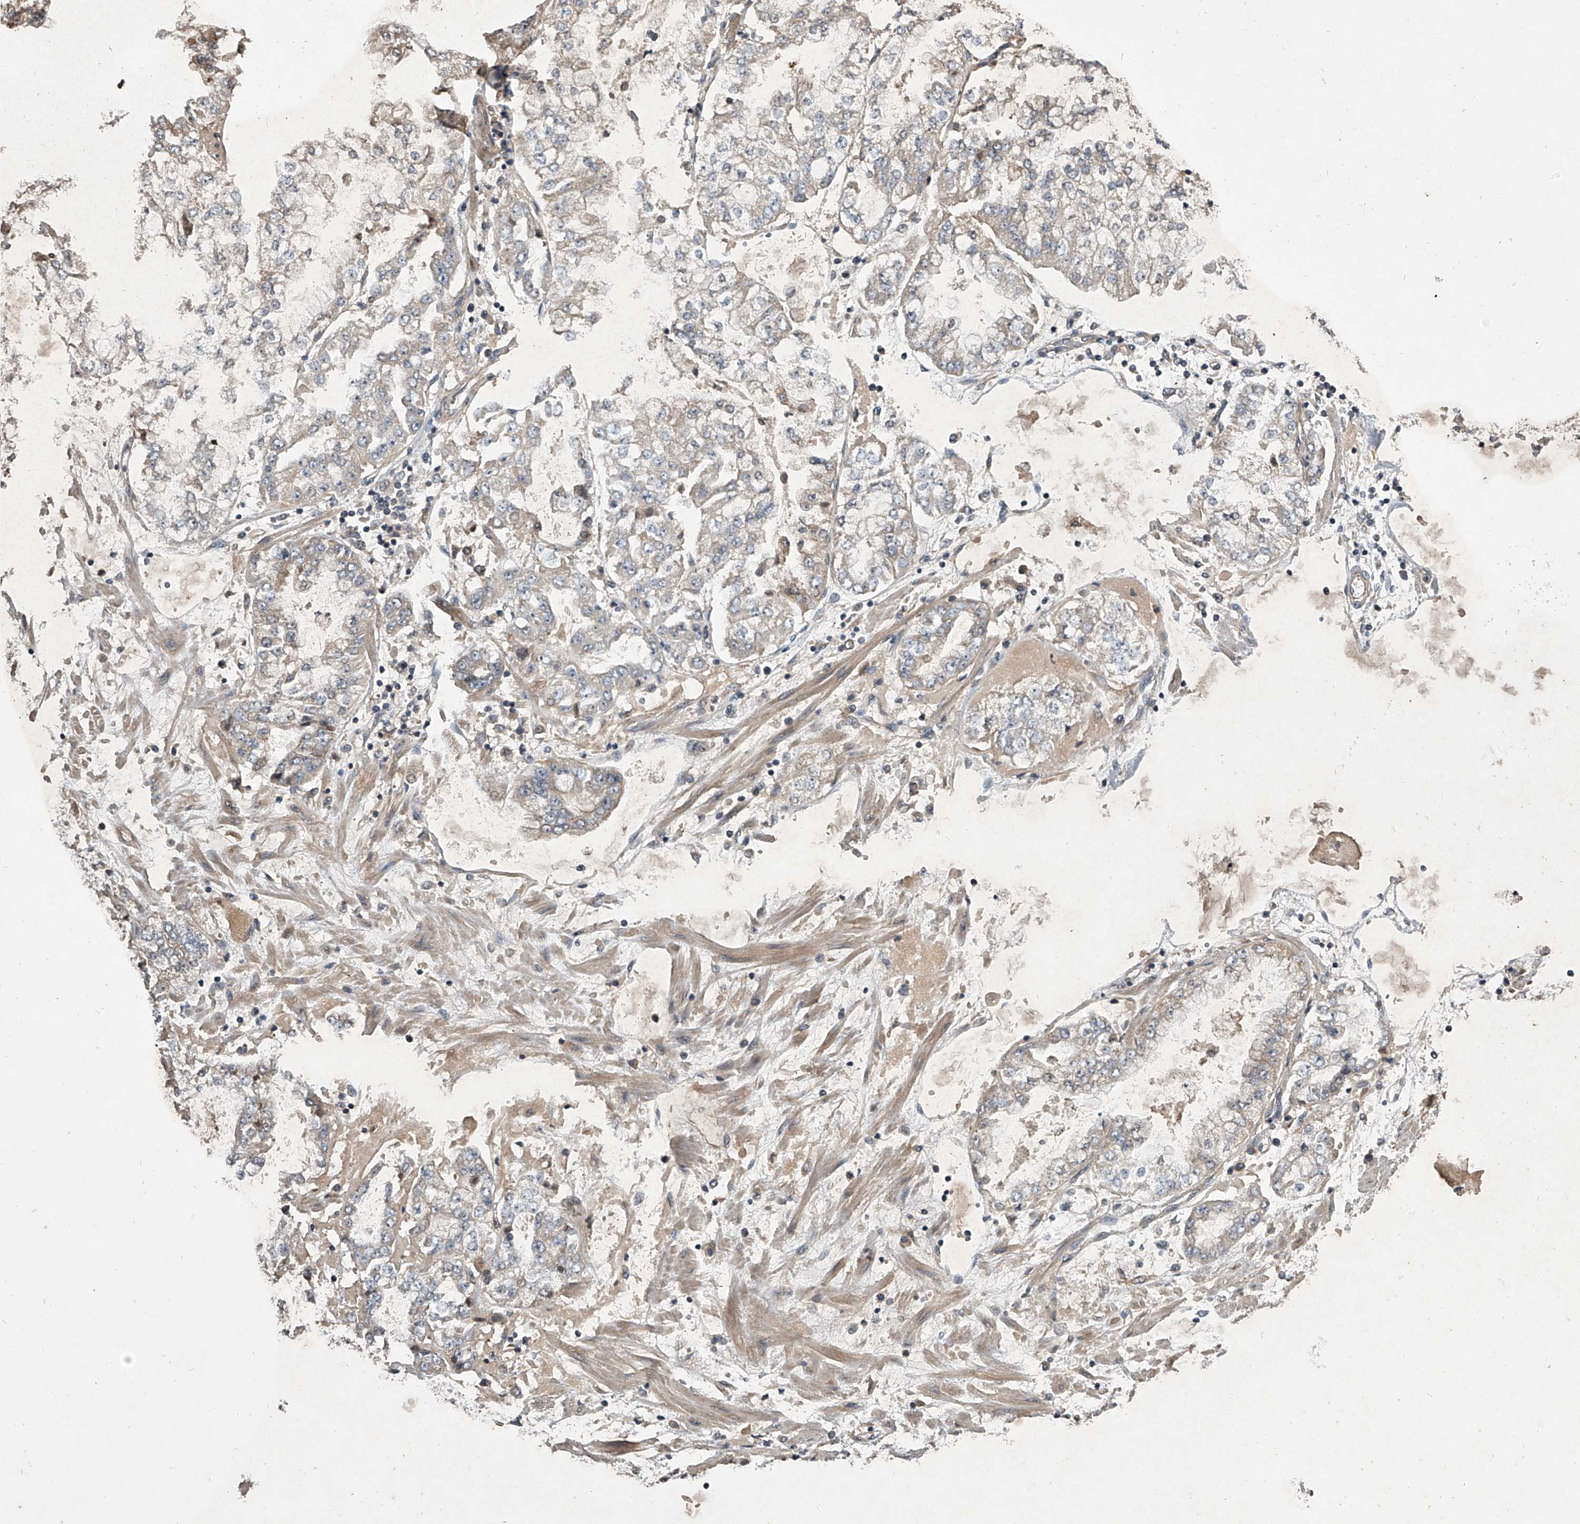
{"staining": {"intensity": "weak", "quantity": "<25%", "location": "cytoplasmic/membranous"}, "tissue": "stomach cancer", "cell_type": "Tumor cells", "image_type": "cancer", "snomed": [{"axis": "morphology", "description": "Adenocarcinoma, NOS"}, {"axis": "topography", "description": "Stomach"}], "caption": "The immunohistochemistry image has no significant staining in tumor cells of stomach adenocarcinoma tissue.", "gene": "NFS1", "patient": {"sex": "male", "age": 76}}